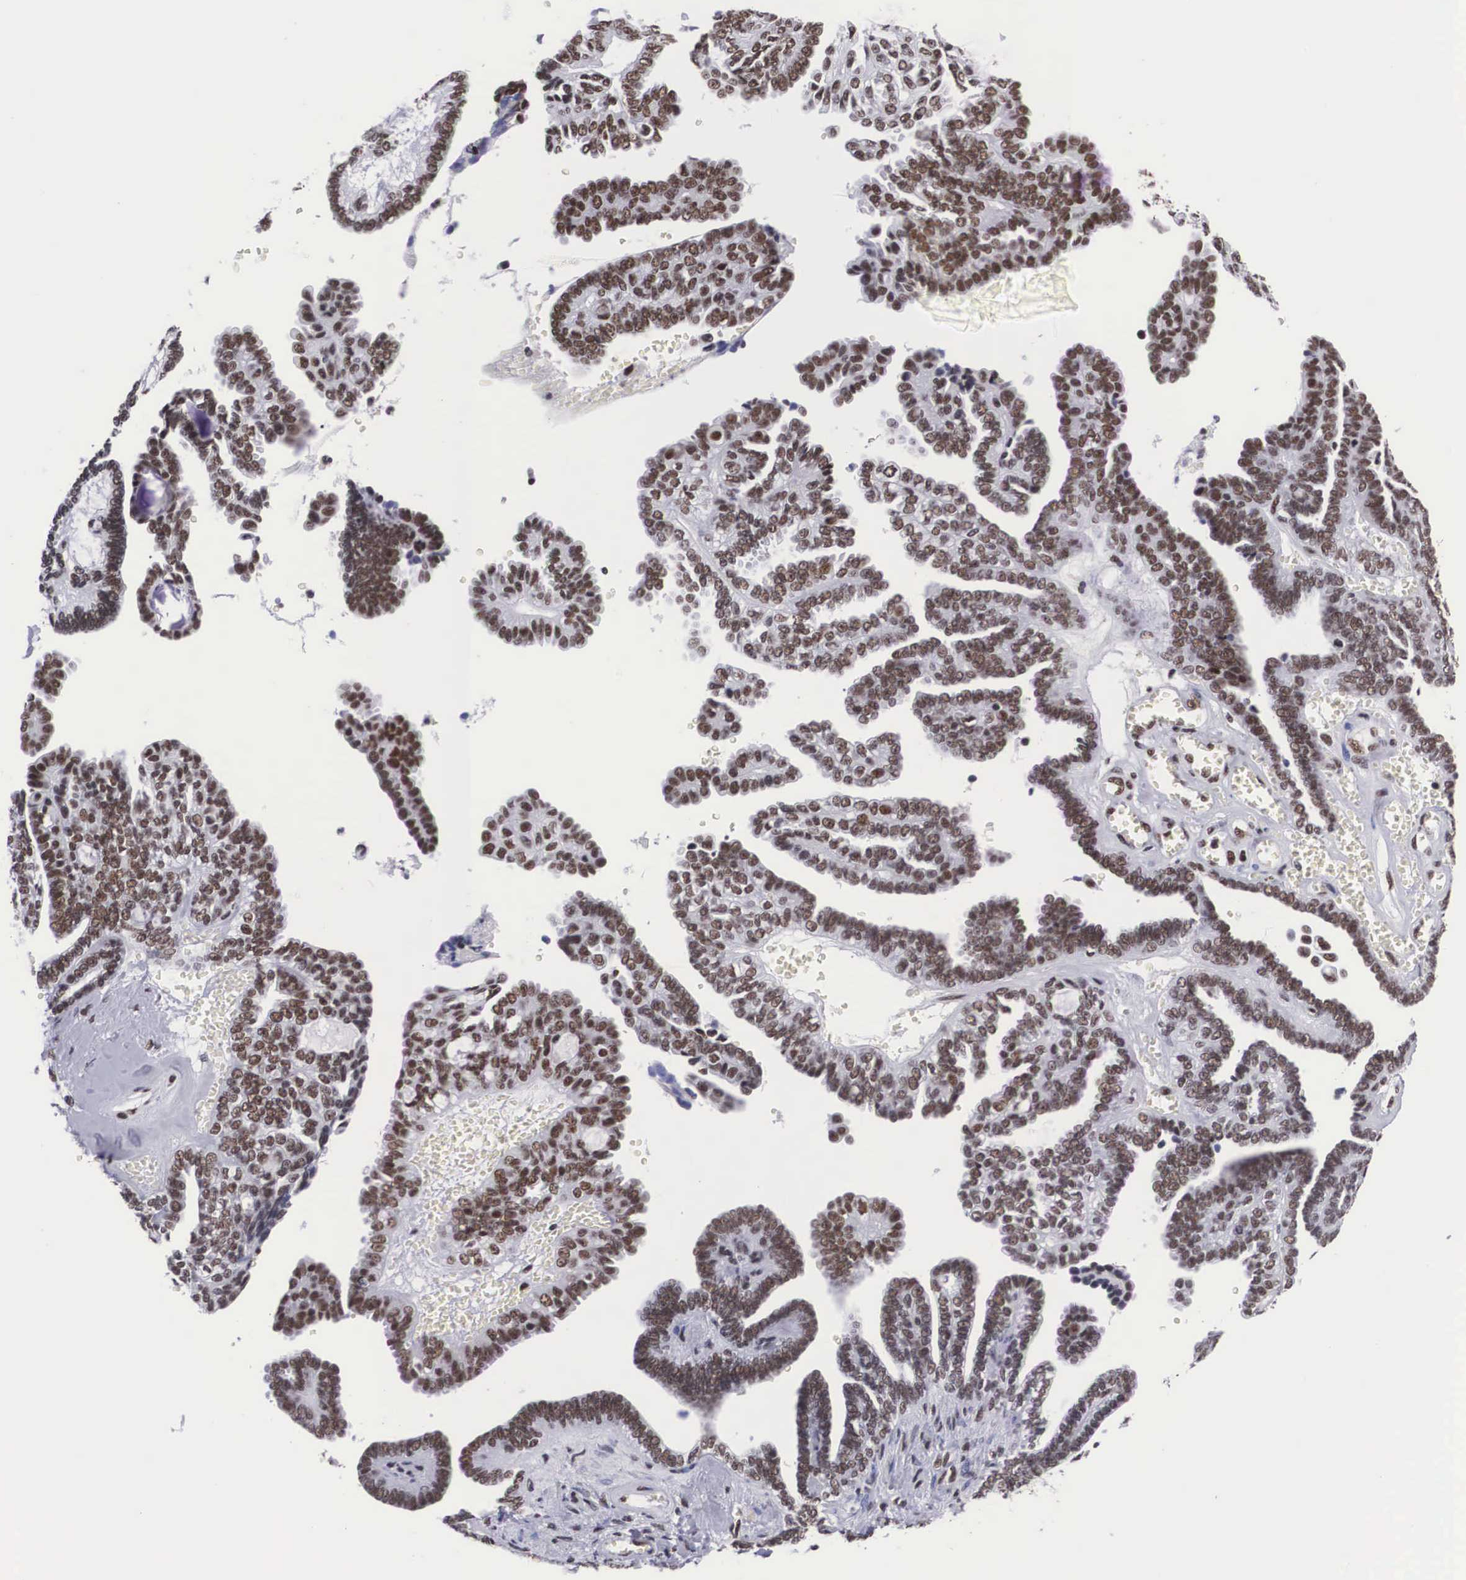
{"staining": {"intensity": "moderate", "quantity": ">75%", "location": "nuclear"}, "tissue": "ovarian cancer", "cell_type": "Tumor cells", "image_type": "cancer", "snomed": [{"axis": "morphology", "description": "Cystadenocarcinoma, serous, NOS"}, {"axis": "topography", "description": "Ovary"}], "caption": "Immunohistochemistry (IHC) (DAB (3,3'-diaminobenzidine)) staining of human ovarian cancer demonstrates moderate nuclear protein staining in about >75% of tumor cells. The staining is performed using DAB (3,3'-diaminobenzidine) brown chromogen to label protein expression. The nuclei are counter-stained blue using hematoxylin.", "gene": "SF3A1", "patient": {"sex": "female", "age": 71}}